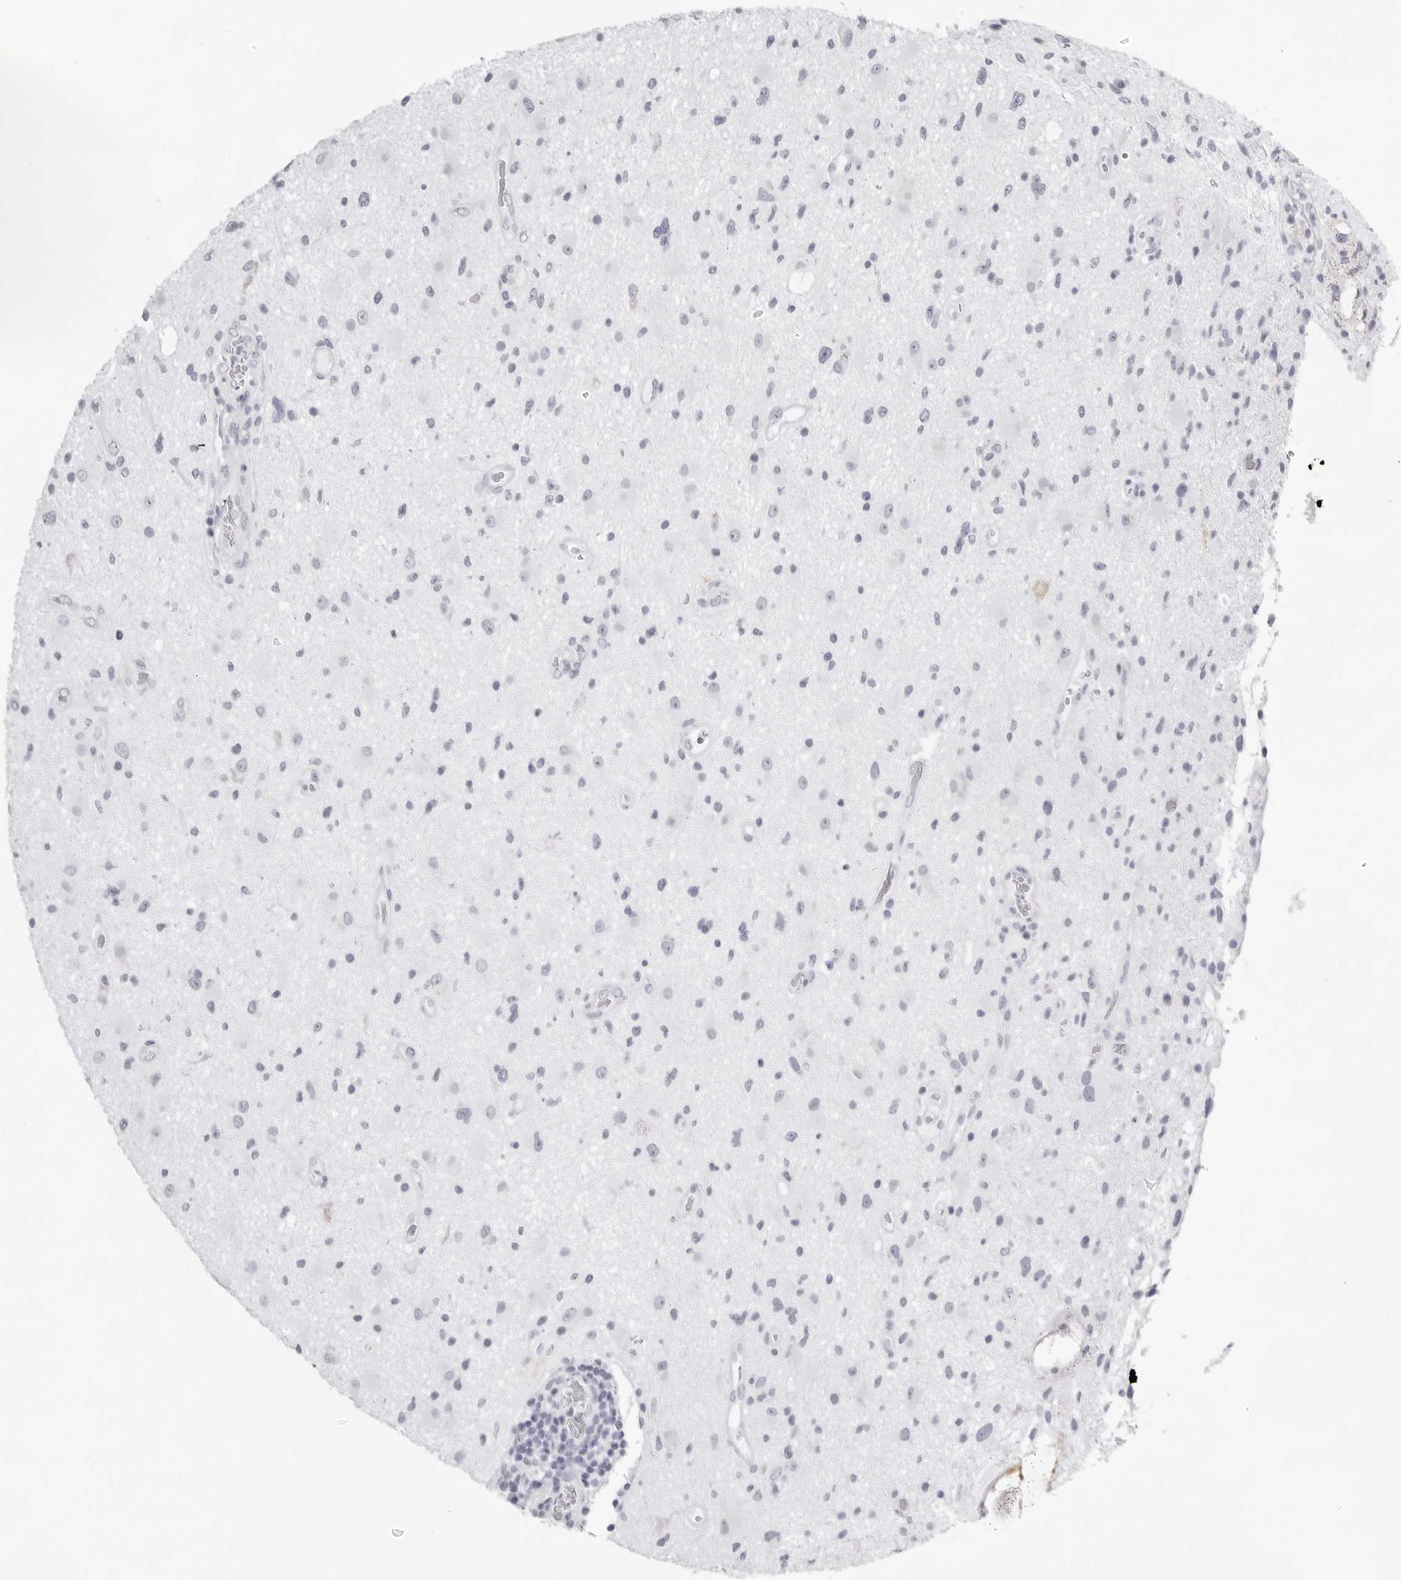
{"staining": {"intensity": "negative", "quantity": "none", "location": "none"}, "tissue": "glioma", "cell_type": "Tumor cells", "image_type": "cancer", "snomed": [{"axis": "morphology", "description": "Glioma, malignant, High grade"}, {"axis": "topography", "description": "Brain"}], "caption": "Human malignant glioma (high-grade) stained for a protein using immunohistochemistry displays no expression in tumor cells.", "gene": "TMOD4", "patient": {"sex": "male", "age": 33}}